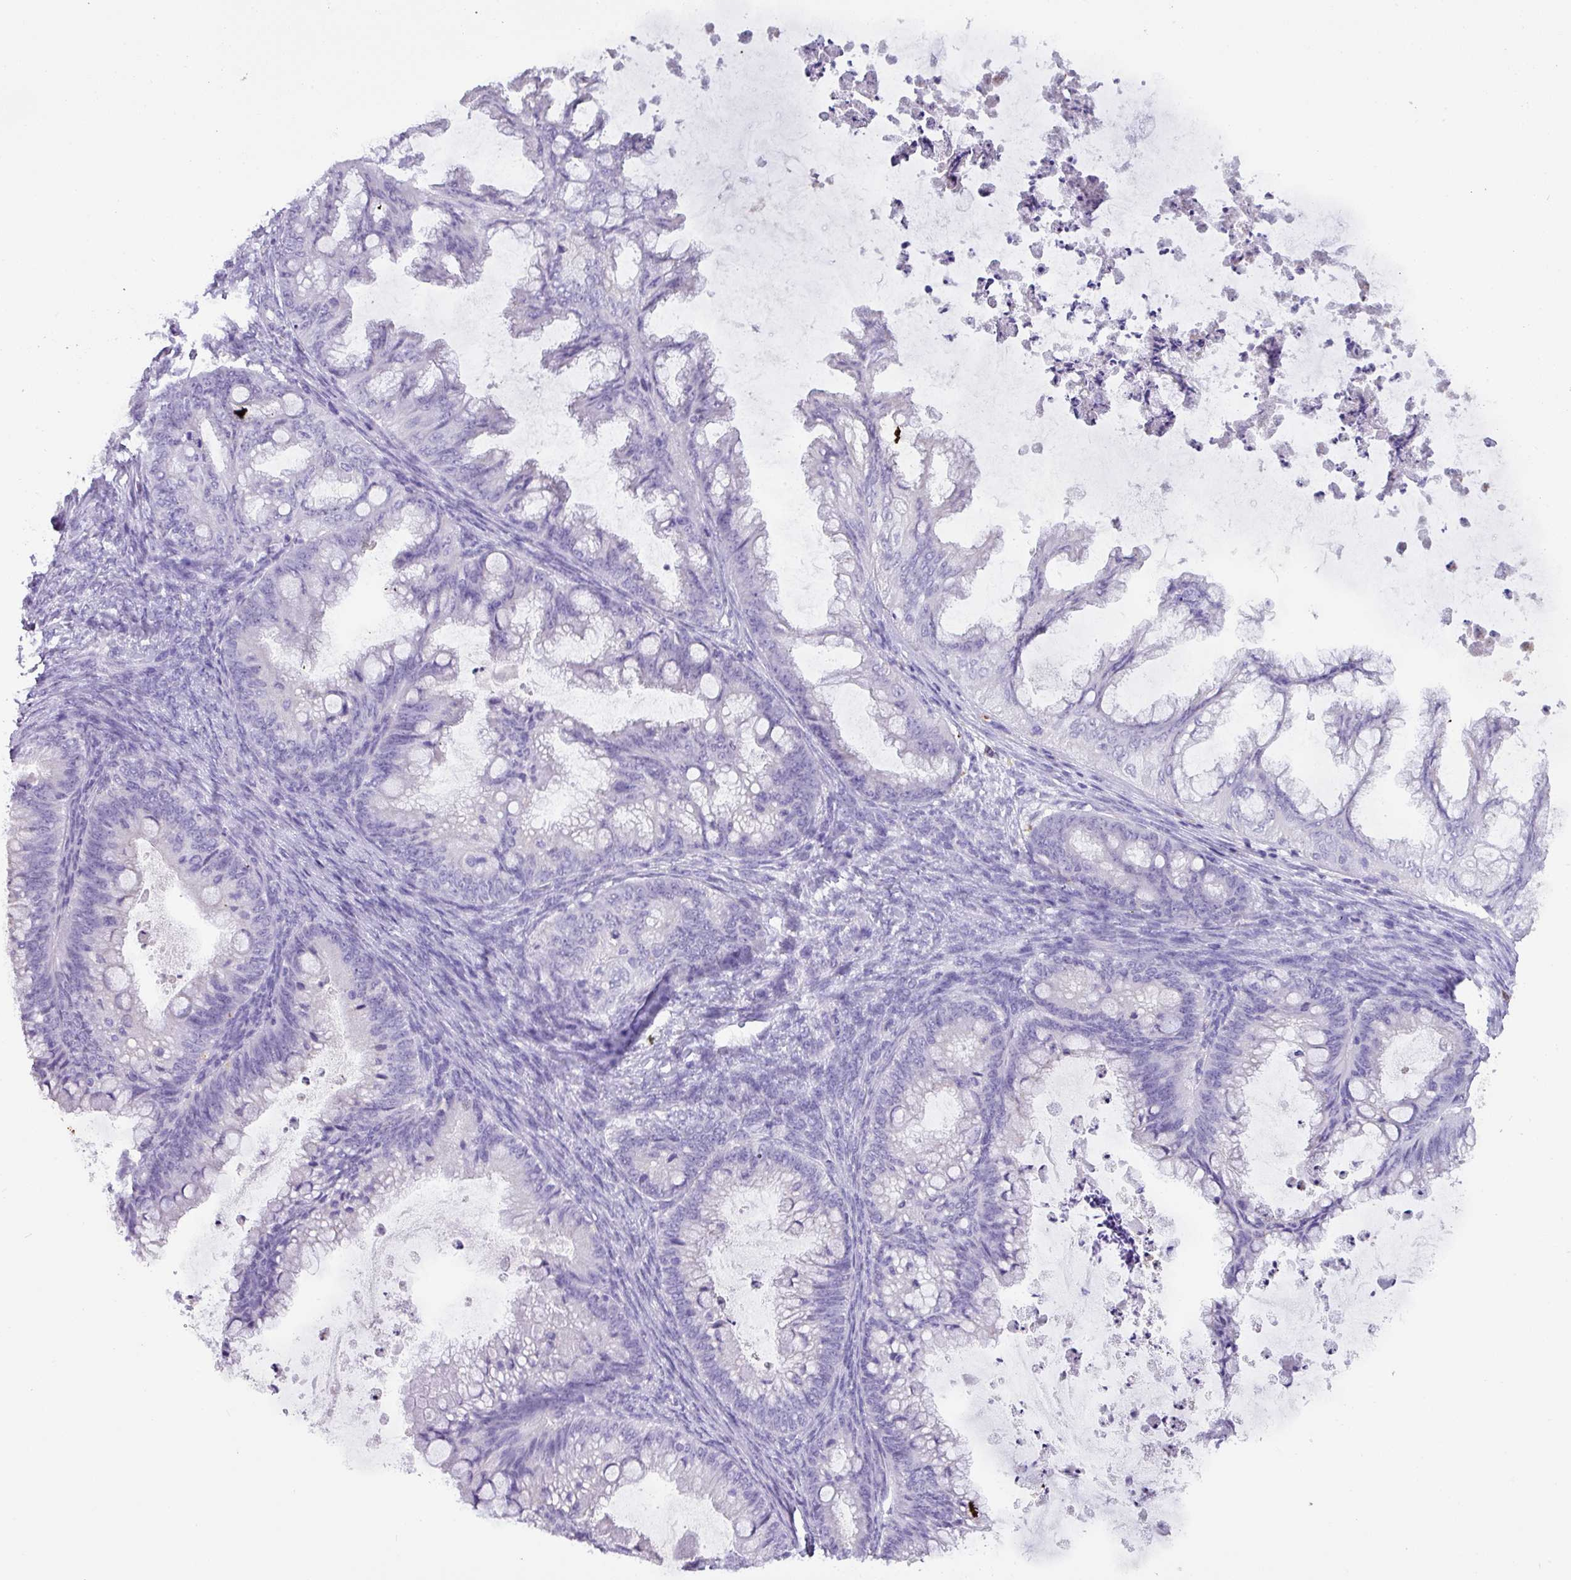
{"staining": {"intensity": "negative", "quantity": "none", "location": "none"}, "tissue": "ovarian cancer", "cell_type": "Tumor cells", "image_type": "cancer", "snomed": [{"axis": "morphology", "description": "Cystadenocarcinoma, mucinous, NOS"}, {"axis": "topography", "description": "Ovary"}], "caption": "DAB (3,3'-diaminobenzidine) immunohistochemical staining of human mucinous cystadenocarcinoma (ovarian) exhibits no significant positivity in tumor cells. The staining is performed using DAB brown chromogen with nuclei counter-stained in using hematoxylin.", "gene": "ZNF524", "patient": {"sex": "female", "age": 35}}